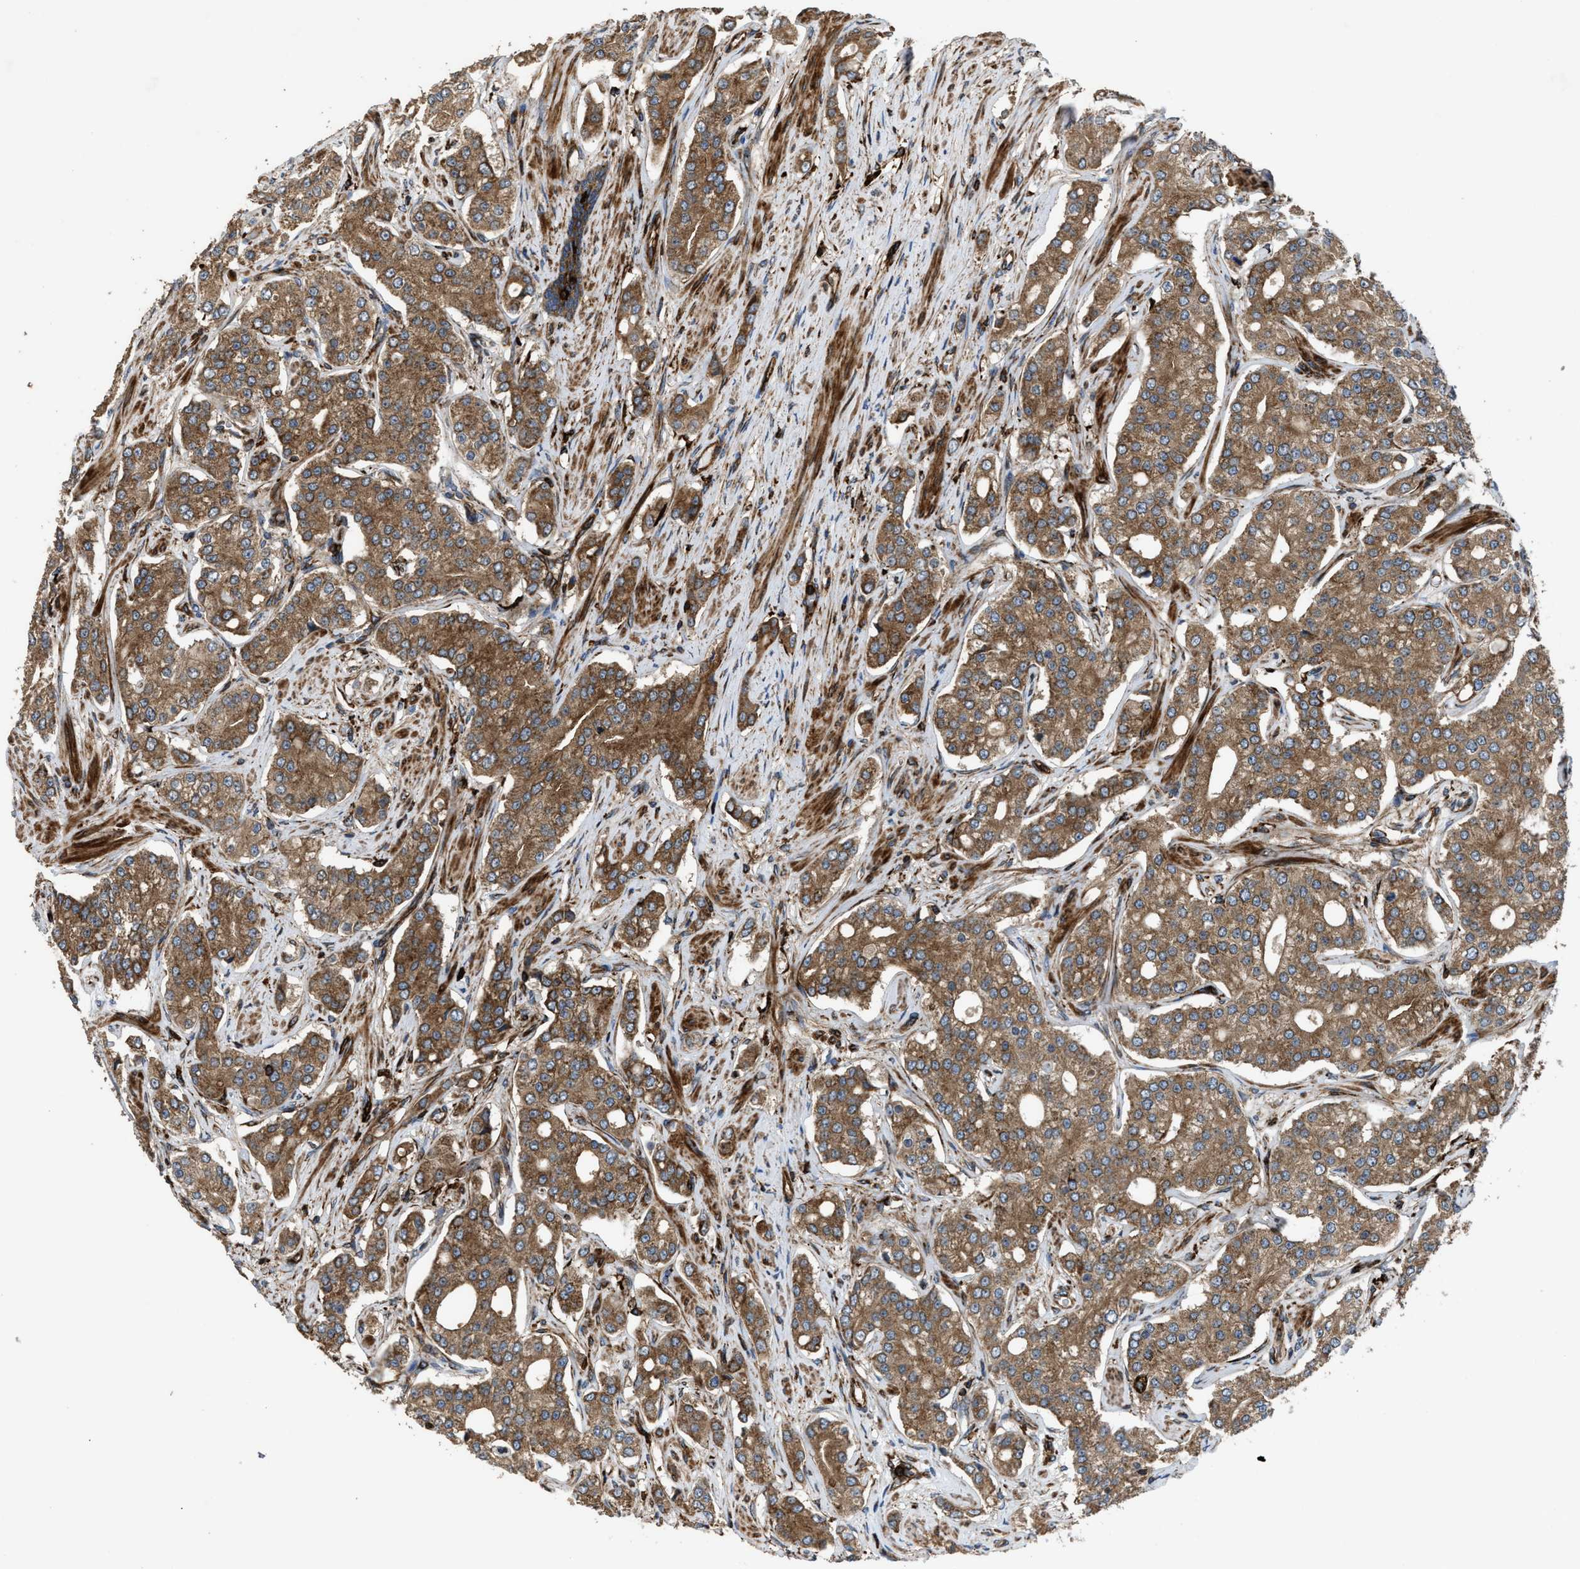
{"staining": {"intensity": "moderate", "quantity": ">75%", "location": "cytoplasmic/membranous"}, "tissue": "prostate cancer", "cell_type": "Tumor cells", "image_type": "cancer", "snomed": [{"axis": "morphology", "description": "Adenocarcinoma, High grade"}, {"axis": "topography", "description": "Prostate"}], "caption": "IHC histopathology image of prostate cancer stained for a protein (brown), which reveals medium levels of moderate cytoplasmic/membranous expression in about >75% of tumor cells.", "gene": "EGLN1", "patient": {"sex": "male", "age": 71}}